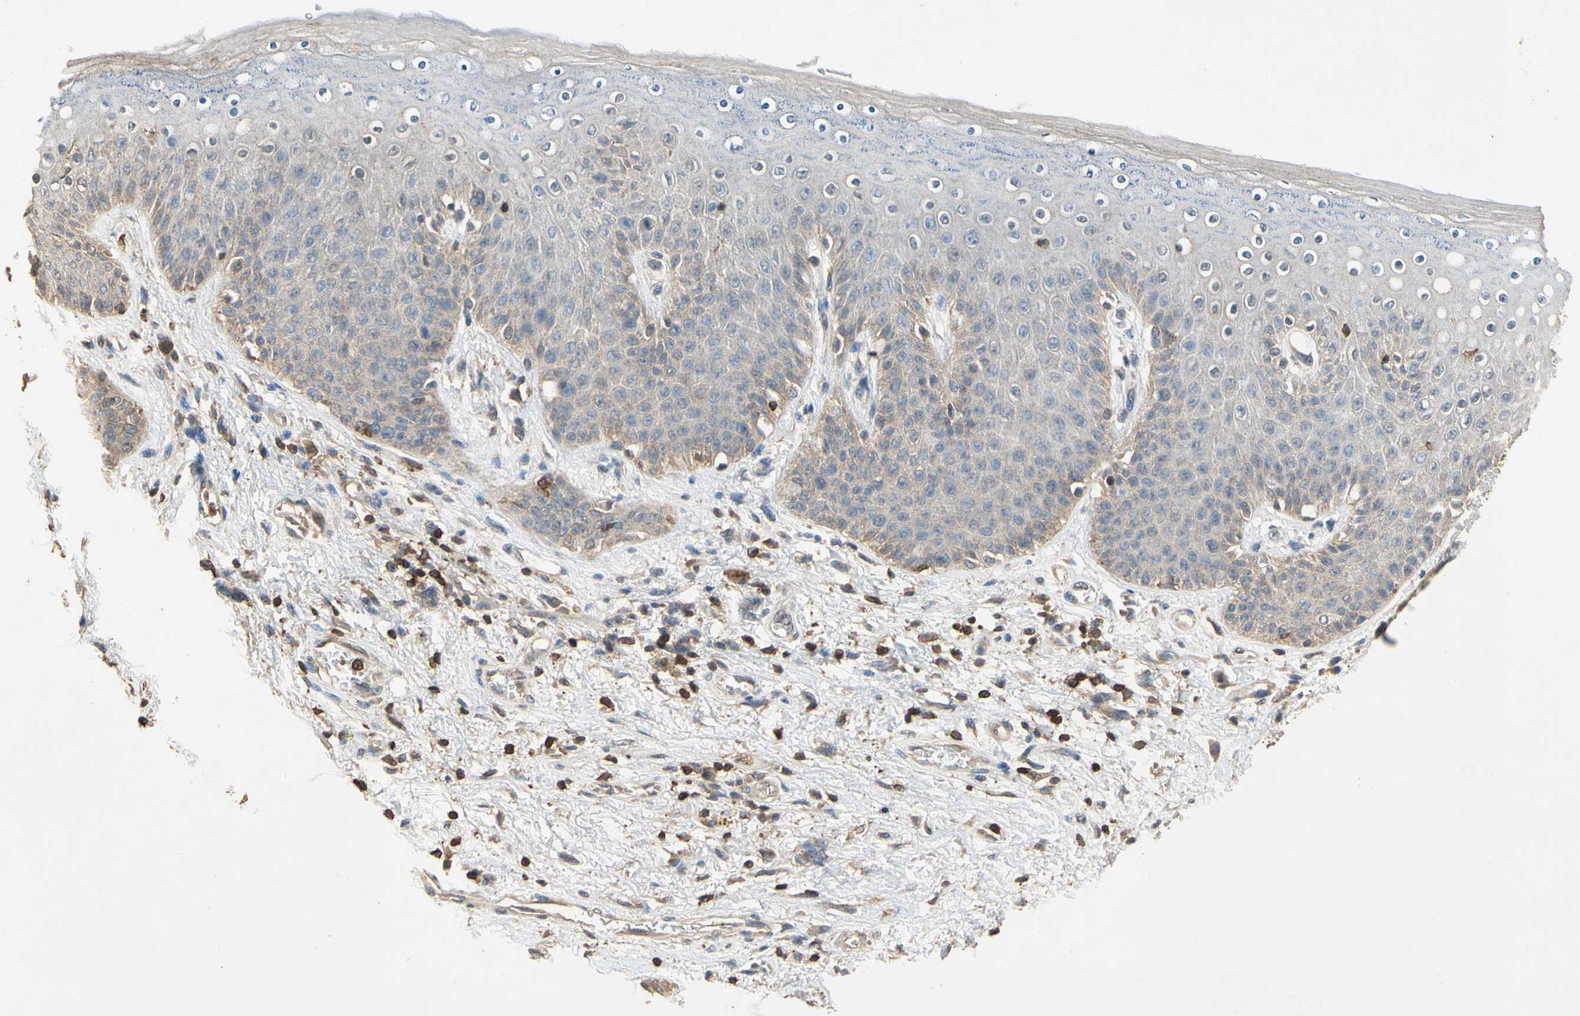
{"staining": {"intensity": "weak", "quantity": "25%-75%", "location": "cytoplasmic/membranous"}, "tissue": "skin", "cell_type": "Epidermal cells", "image_type": "normal", "snomed": [{"axis": "morphology", "description": "Normal tissue, NOS"}, {"axis": "topography", "description": "Anal"}], "caption": "The photomicrograph shows a brown stain indicating the presence of a protein in the cytoplasmic/membranous of epidermal cells in skin. (DAB (3,3'-diaminobenzidine) IHC, brown staining for protein, blue staining for nuclei).", "gene": "MAP3K10", "patient": {"sex": "female", "age": 46}}